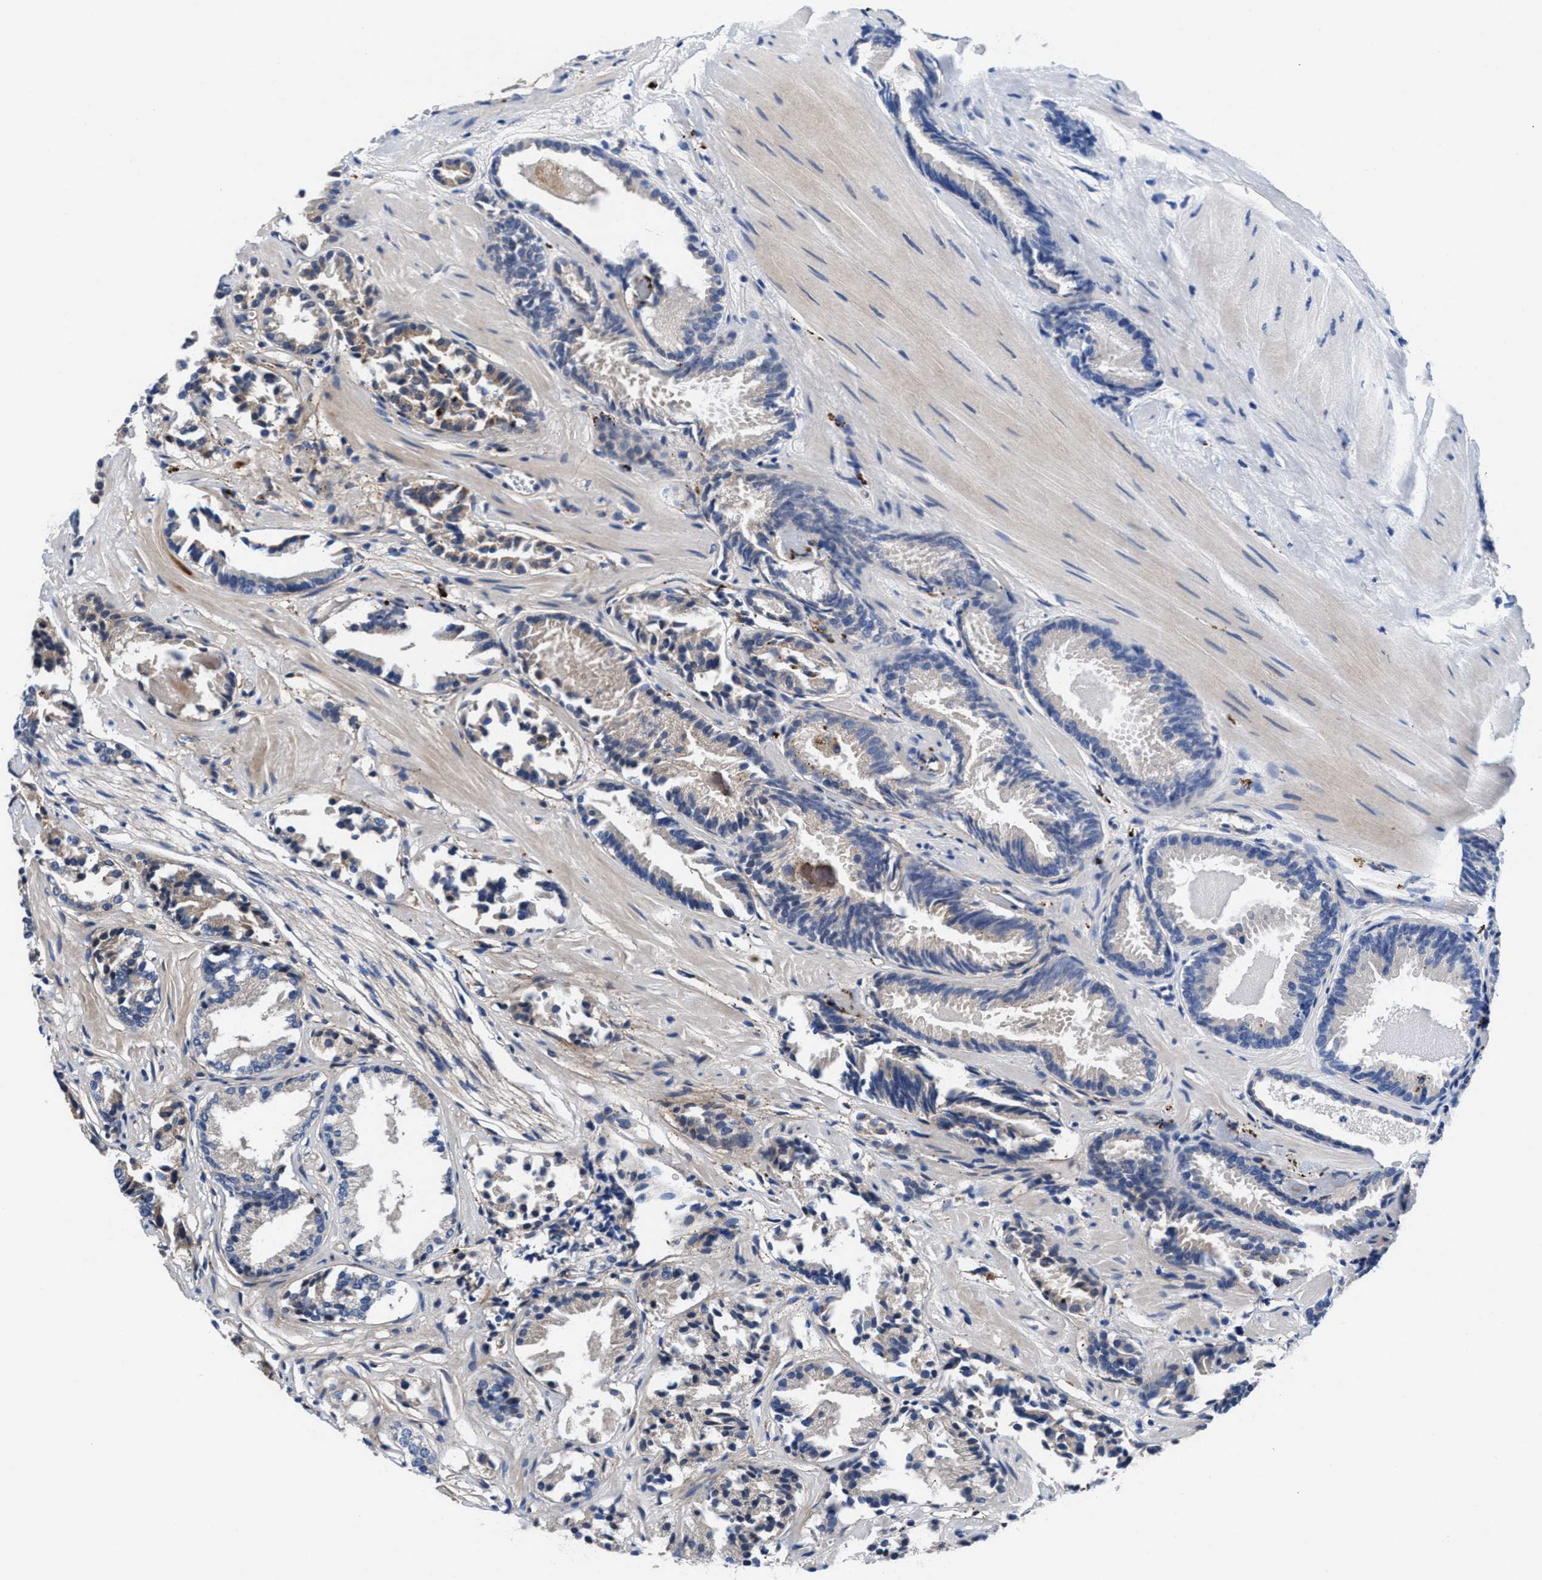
{"staining": {"intensity": "negative", "quantity": "none", "location": "none"}, "tissue": "prostate cancer", "cell_type": "Tumor cells", "image_type": "cancer", "snomed": [{"axis": "morphology", "description": "Adenocarcinoma, Low grade"}, {"axis": "topography", "description": "Prostate"}], "caption": "Prostate cancer was stained to show a protein in brown. There is no significant staining in tumor cells. (DAB immunohistochemistry (IHC), high magnification).", "gene": "PRR15L", "patient": {"sex": "male", "age": 51}}